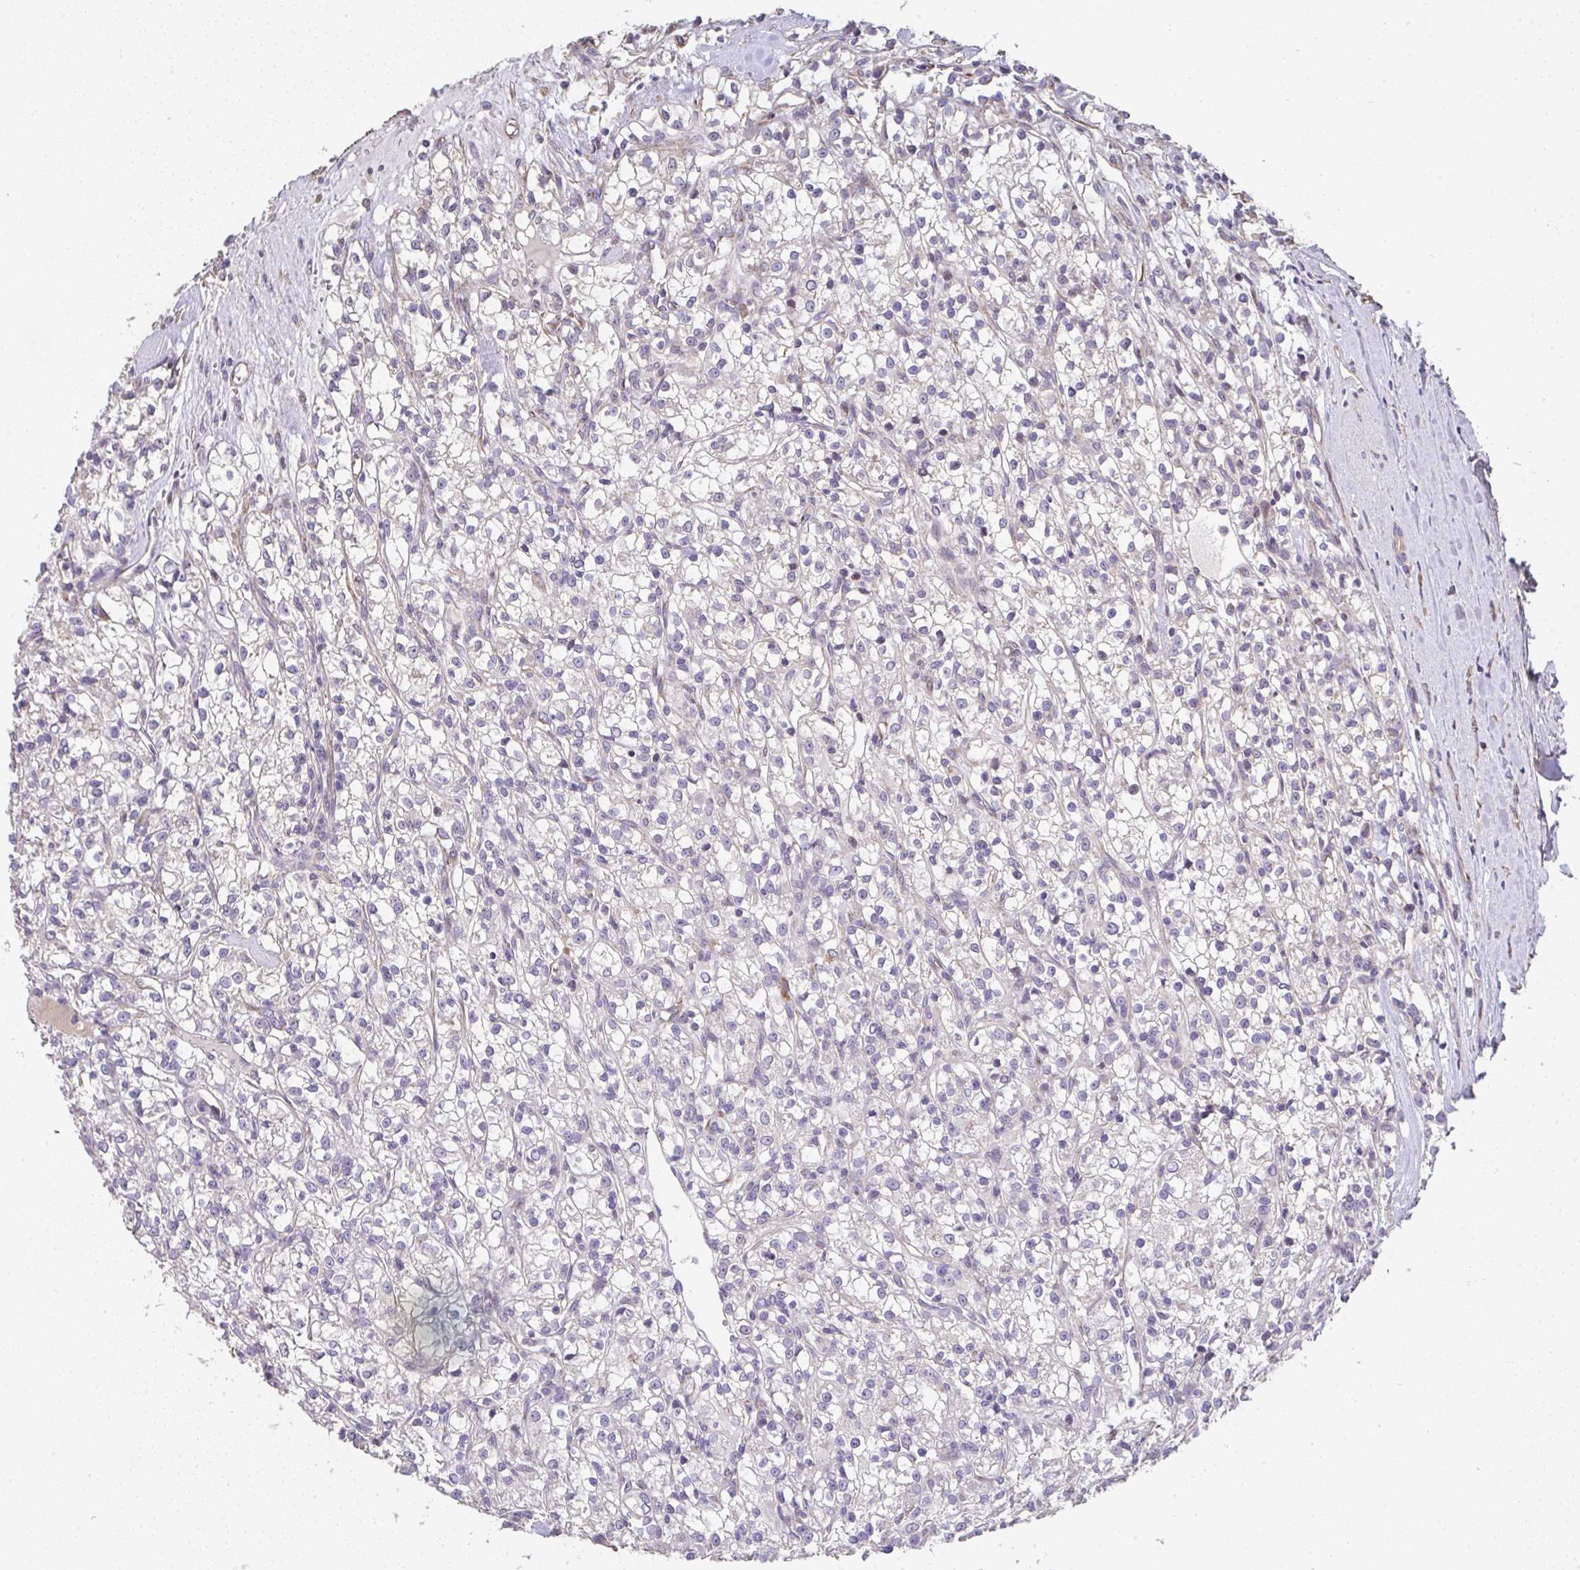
{"staining": {"intensity": "negative", "quantity": "none", "location": "none"}, "tissue": "renal cancer", "cell_type": "Tumor cells", "image_type": "cancer", "snomed": [{"axis": "morphology", "description": "Adenocarcinoma, NOS"}, {"axis": "topography", "description": "Kidney"}], "caption": "Immunohistochemical staining of adenocarcinoma (renal) shows no significant staining in tumor cells. The staining was performed using DAB to visualize the protein expression in brown, while the nuclei were stained in blue with hematoxylin (Magnification: 20x).", "gene": "RUNDC3B", "patient": {"sex": "female", "age": 59}}